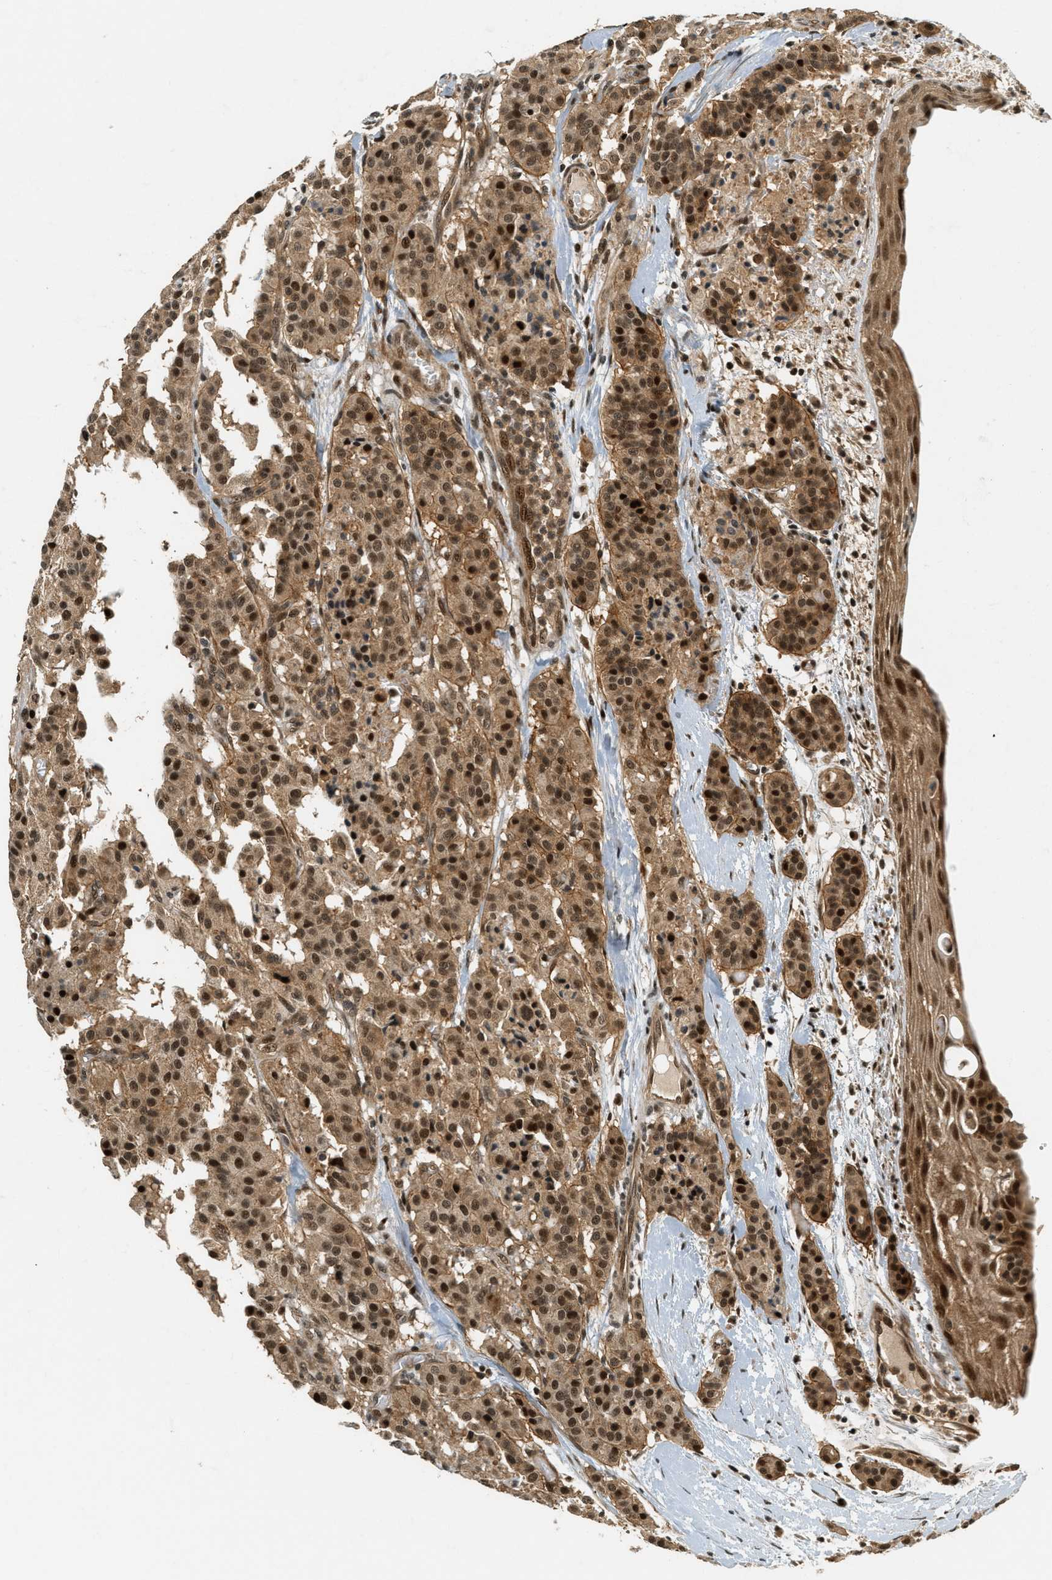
{"staining": {"intensity": "strong", "quantity": ">75%", "location": "cytoplasmic/membranous,nuclear"}, "tissue": "carcinoid", "cell_type": "Tumor cells", "image_type": "cancer", "snomed": [{"axis": "morphology", "description": "Carcinoid, malignant, NOS"}, {"axis": "topography", "description": "Lung"}], "caption": "This is an image of immunohistochemistry staining of malignant carcinoid, which shows strong positivity in the cytoplasmic/membranous and nuclear of tumor cells.", "gene": "FOXM1", "patient": {"sex": "male", "age": 30}}